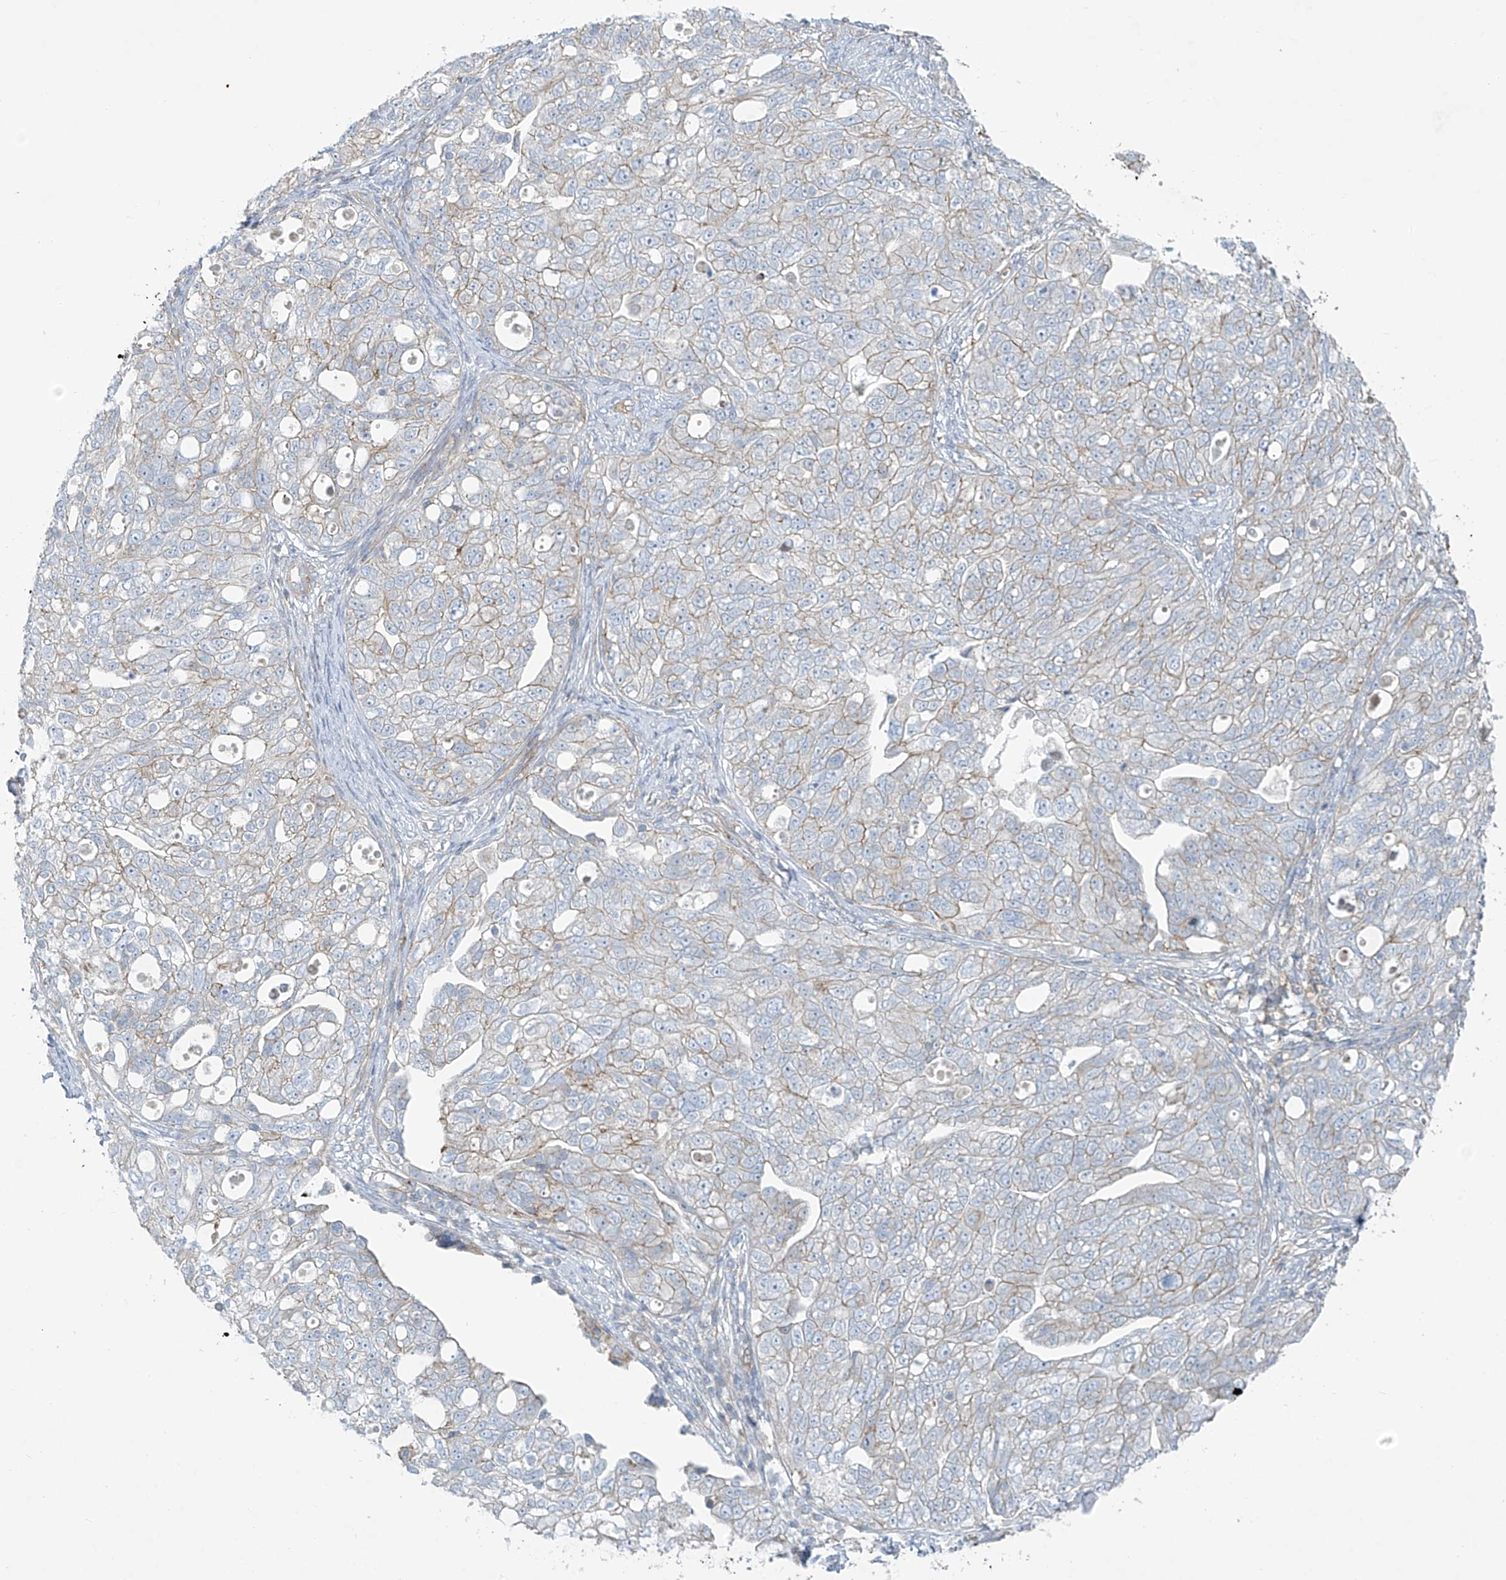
{"staining": {"intensity": "weak", "quantity": "25%-75%", "location": "cytoplasmic/membranous"}, "tissue": "ovarian cancer", "cell_type": "Tumor cells", "image_type": "cancer", "snomed": [{"axis": "morphology", "description": "Carcinoma, NOS"}, {"axis": "morphology", "description": "Cystadenocarcinoma, serous, NOS"}, {"axis": "topography", "description": "Ovary"}], "caption": "Immunohistochemical staining of human serous cystadenocarcinoma (ovarian) shows weak cytoplasmic/membranous protein staining in approximately 25%-75% of tumor cells.", "gene": "VAMP5", "patient": {"sex": "female", "age": 69}}